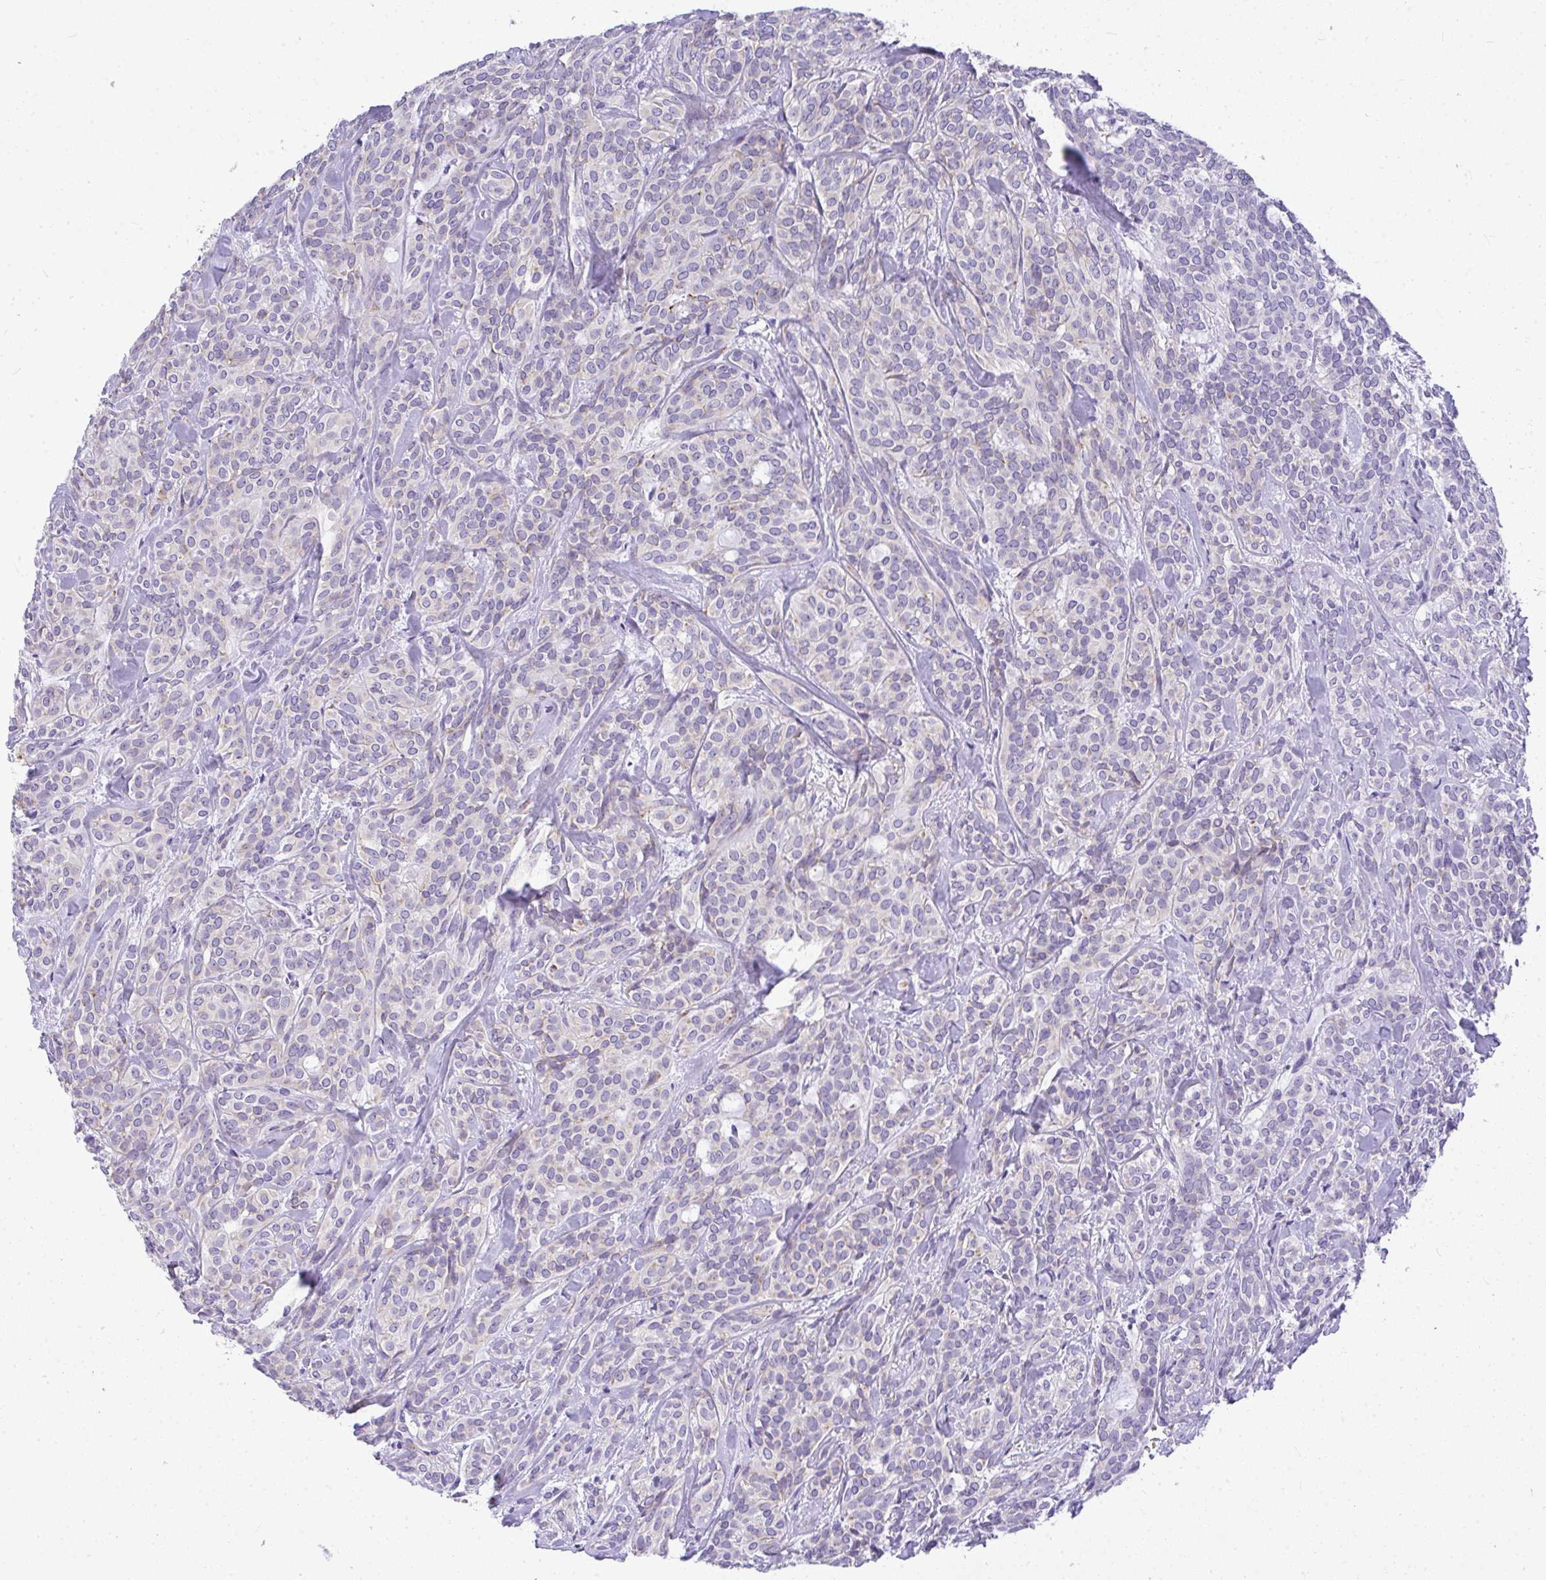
{"staining": {"intensity": "negative", "quantity": "none", "location": "none"}, "tissue": "head and neck cancer", "cell_type": "Tumor cells", "image_type": "cancer", "snomed": [{"axis": "morphology", "description": "Adenocarcinoma, NOS"}, {"axis": "topography", "description": "Head-Neck"}], "caption": "The IHC histopathology image has no significant staining in tumor cells of adenocarcinoma (head and neck) tissue.", "gene": "ADRA2C", "patient": {"sex": "female", "age": 57}}